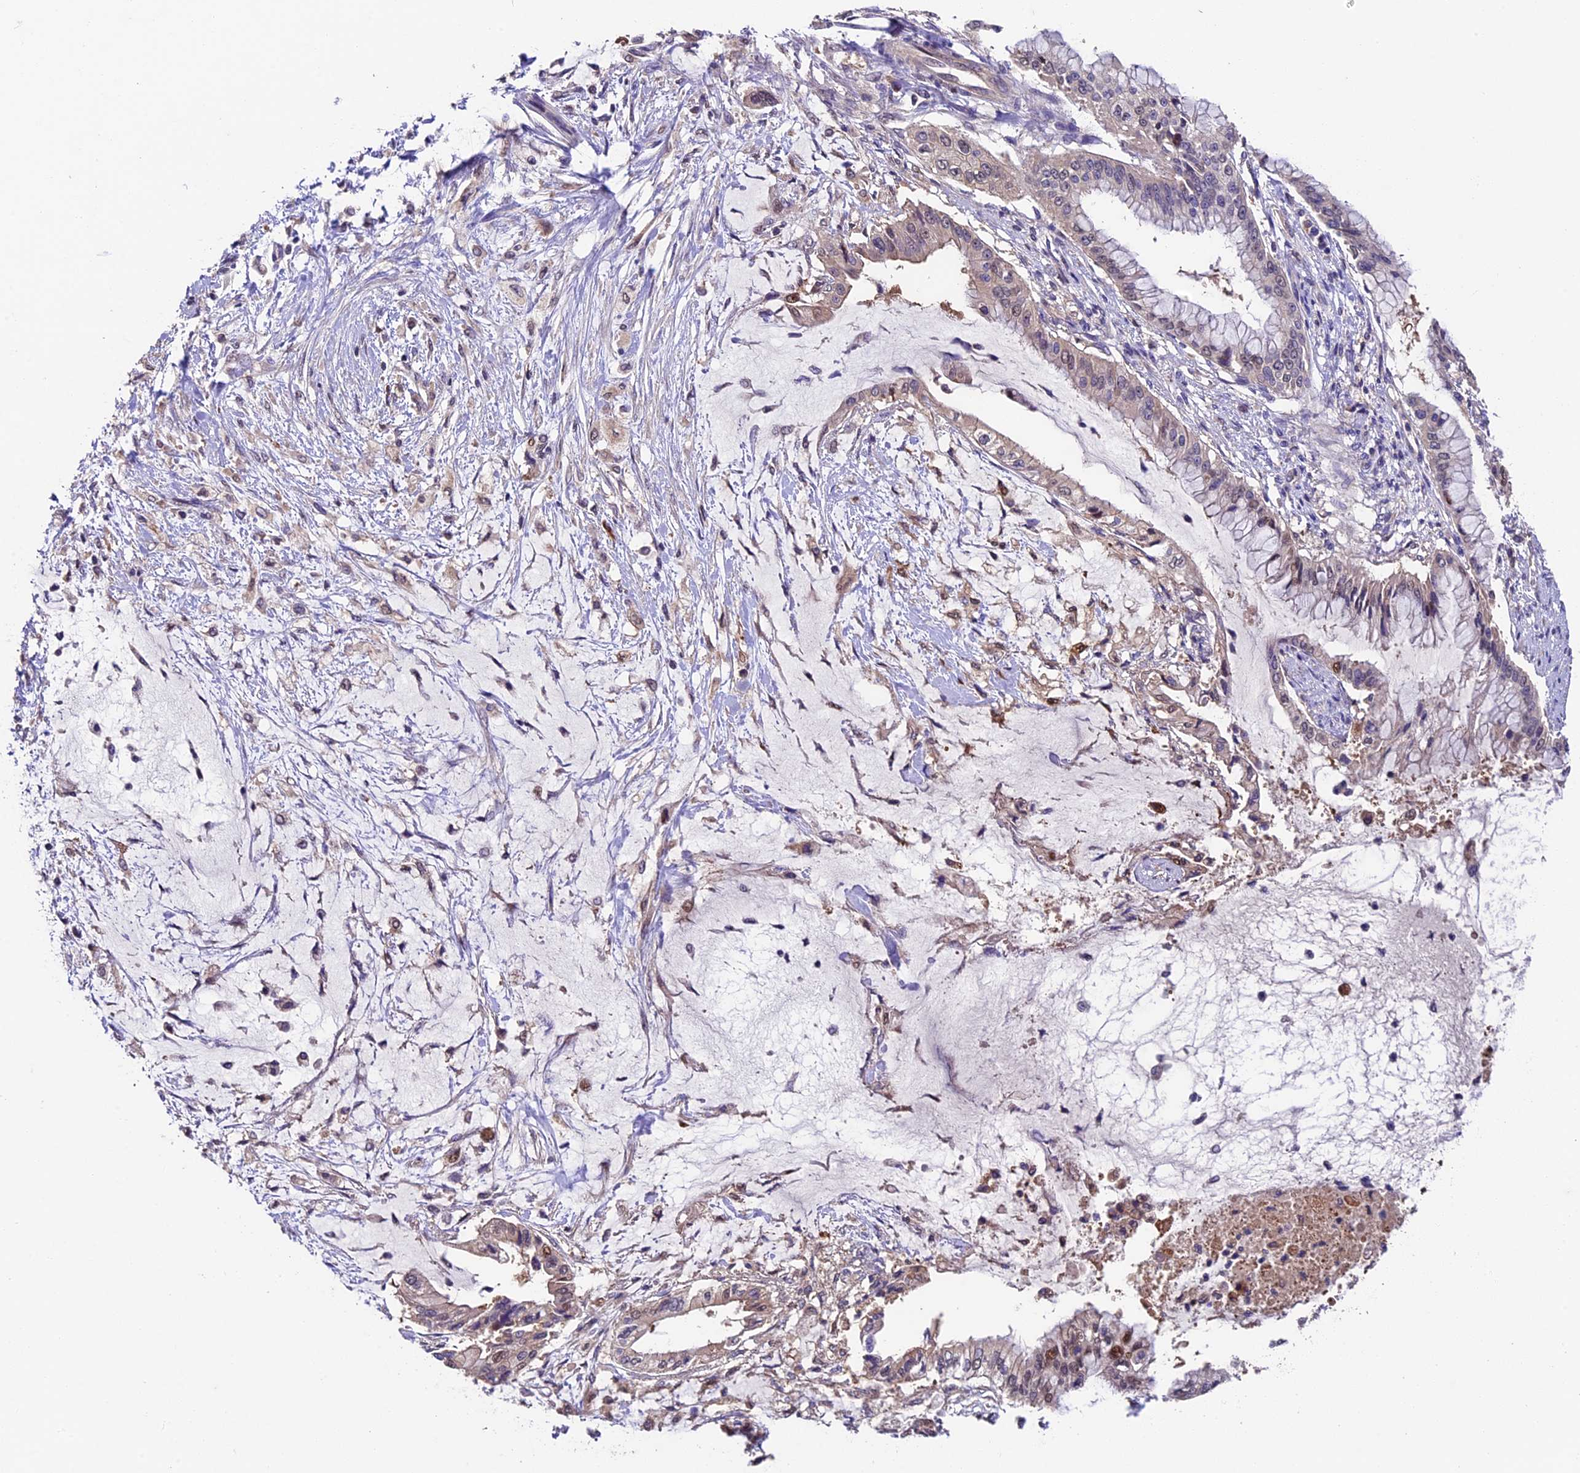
{"staining": {"intensity": "strong", "quantity": "<25%", "location": "cytoplasmic/membranous"}, "tissue": "pancreatic cancer", "cell_type": "Tumor cells", "image_type": "cancer", "snomed": [{"axis": "morphology", "description": "Adenocarcinoma, NOS"}, {"axis": "topography", "description": "Pancreas"}], "caption": "IHC of adenocarcinoma (pancreatic) displays medium levels of strong cytoplasmic/membranous positivity in approximately <25% of tumor cells. (DAB (3,3'-diaminobenzidine) = brown stain, brightfield microscopy at high magnification).", "gene": "SBNO2", "patient": {"sex": "male", "age": 46}}